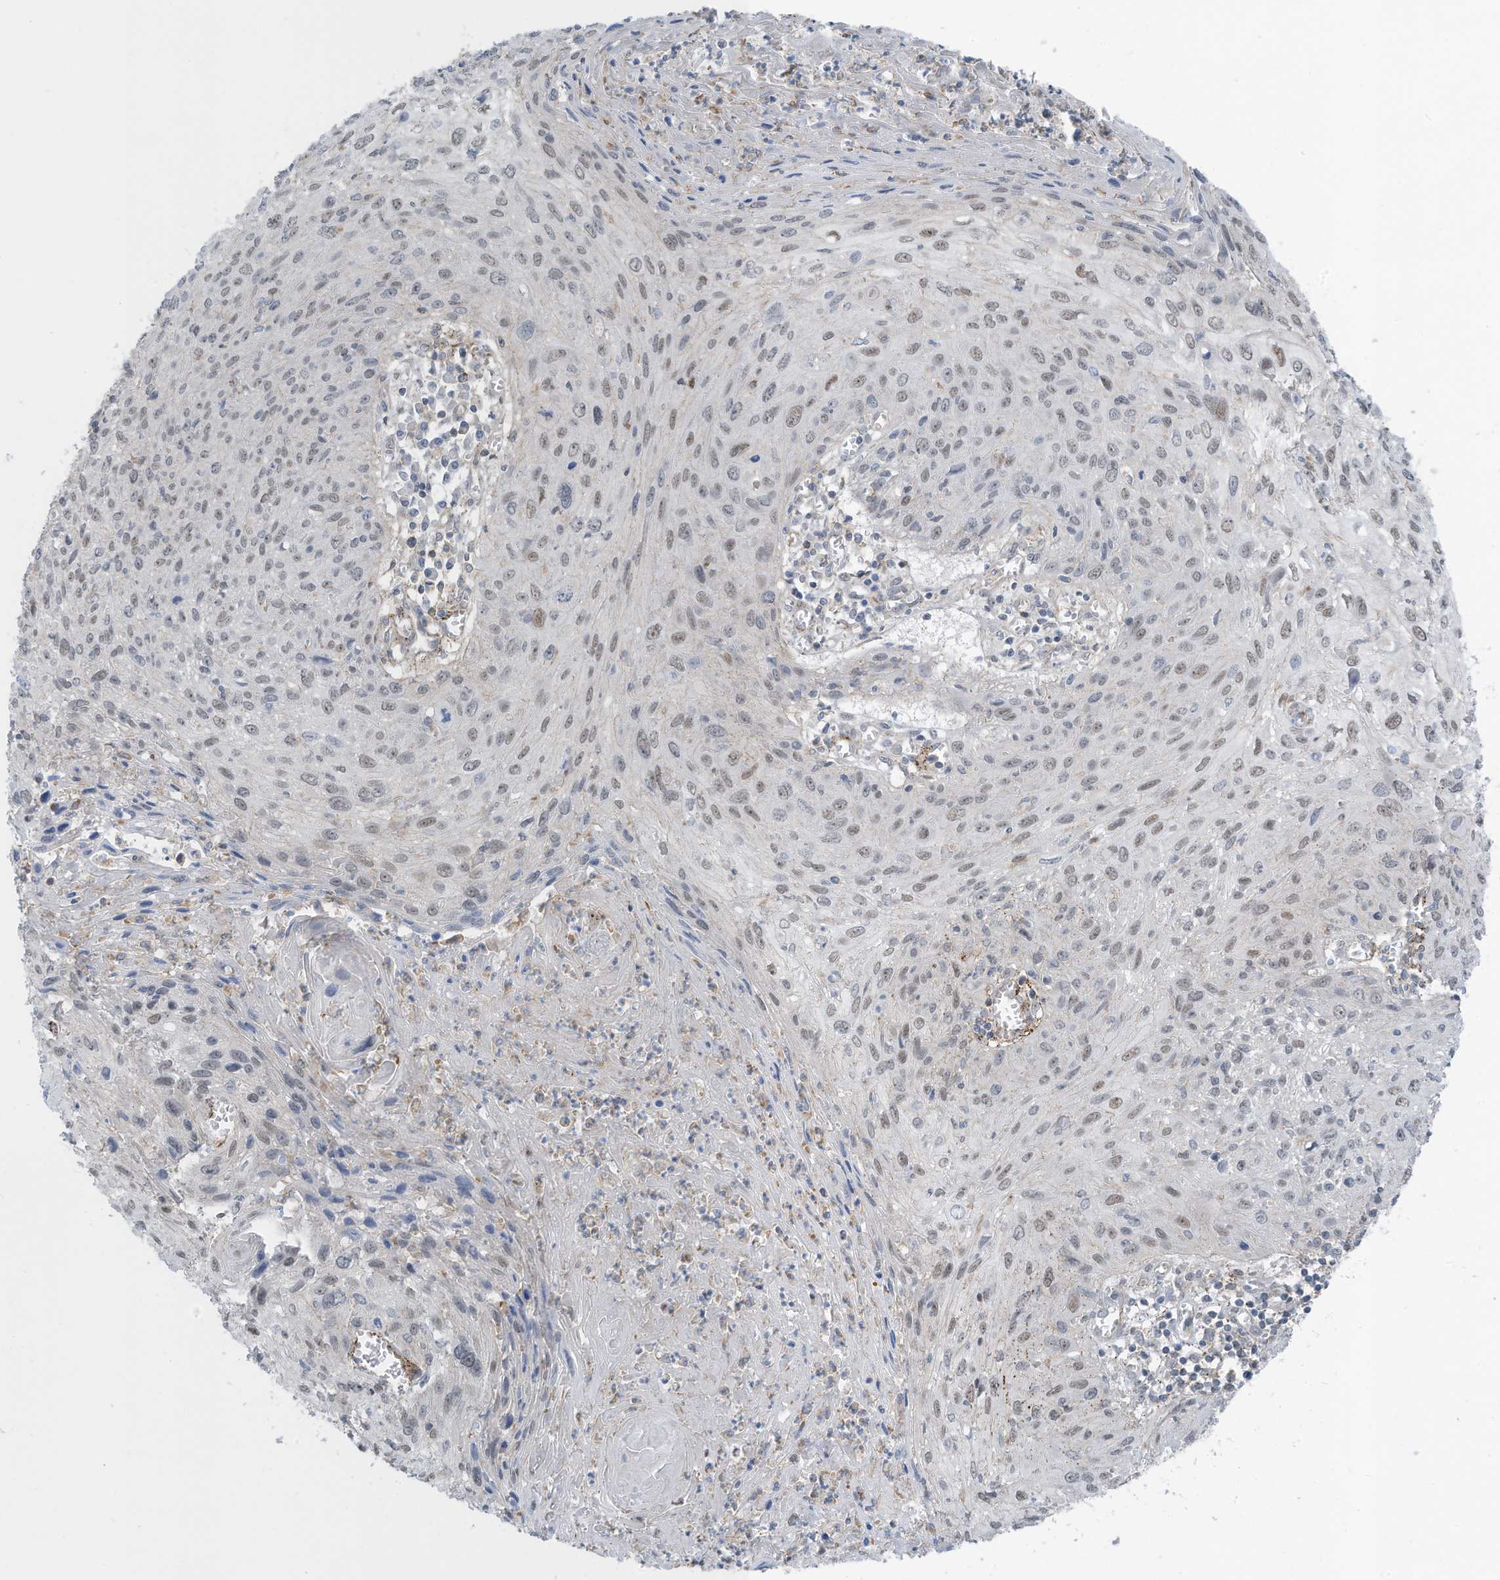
{"staining": {"intensity": "weak", "quantity": "25%-75%", "location": "nuclear"}, "tissue": "cervical cancer", "cell_type": "Tumor cells", "image_type": "cancer", "snomed": [{"axis": "morphology", "description": "Squamous cell carcinoma, NOS"}, {"axis": "topography", "description": "Cervix"}], "caption": "An image showing weak nuclear expression in about 25%-75% of tumor cells in cervical cancer, as visualized by brown immunohistochemical staining.", "gene": "ZNF846", "patient": {"sex": "female", "age": 51}}